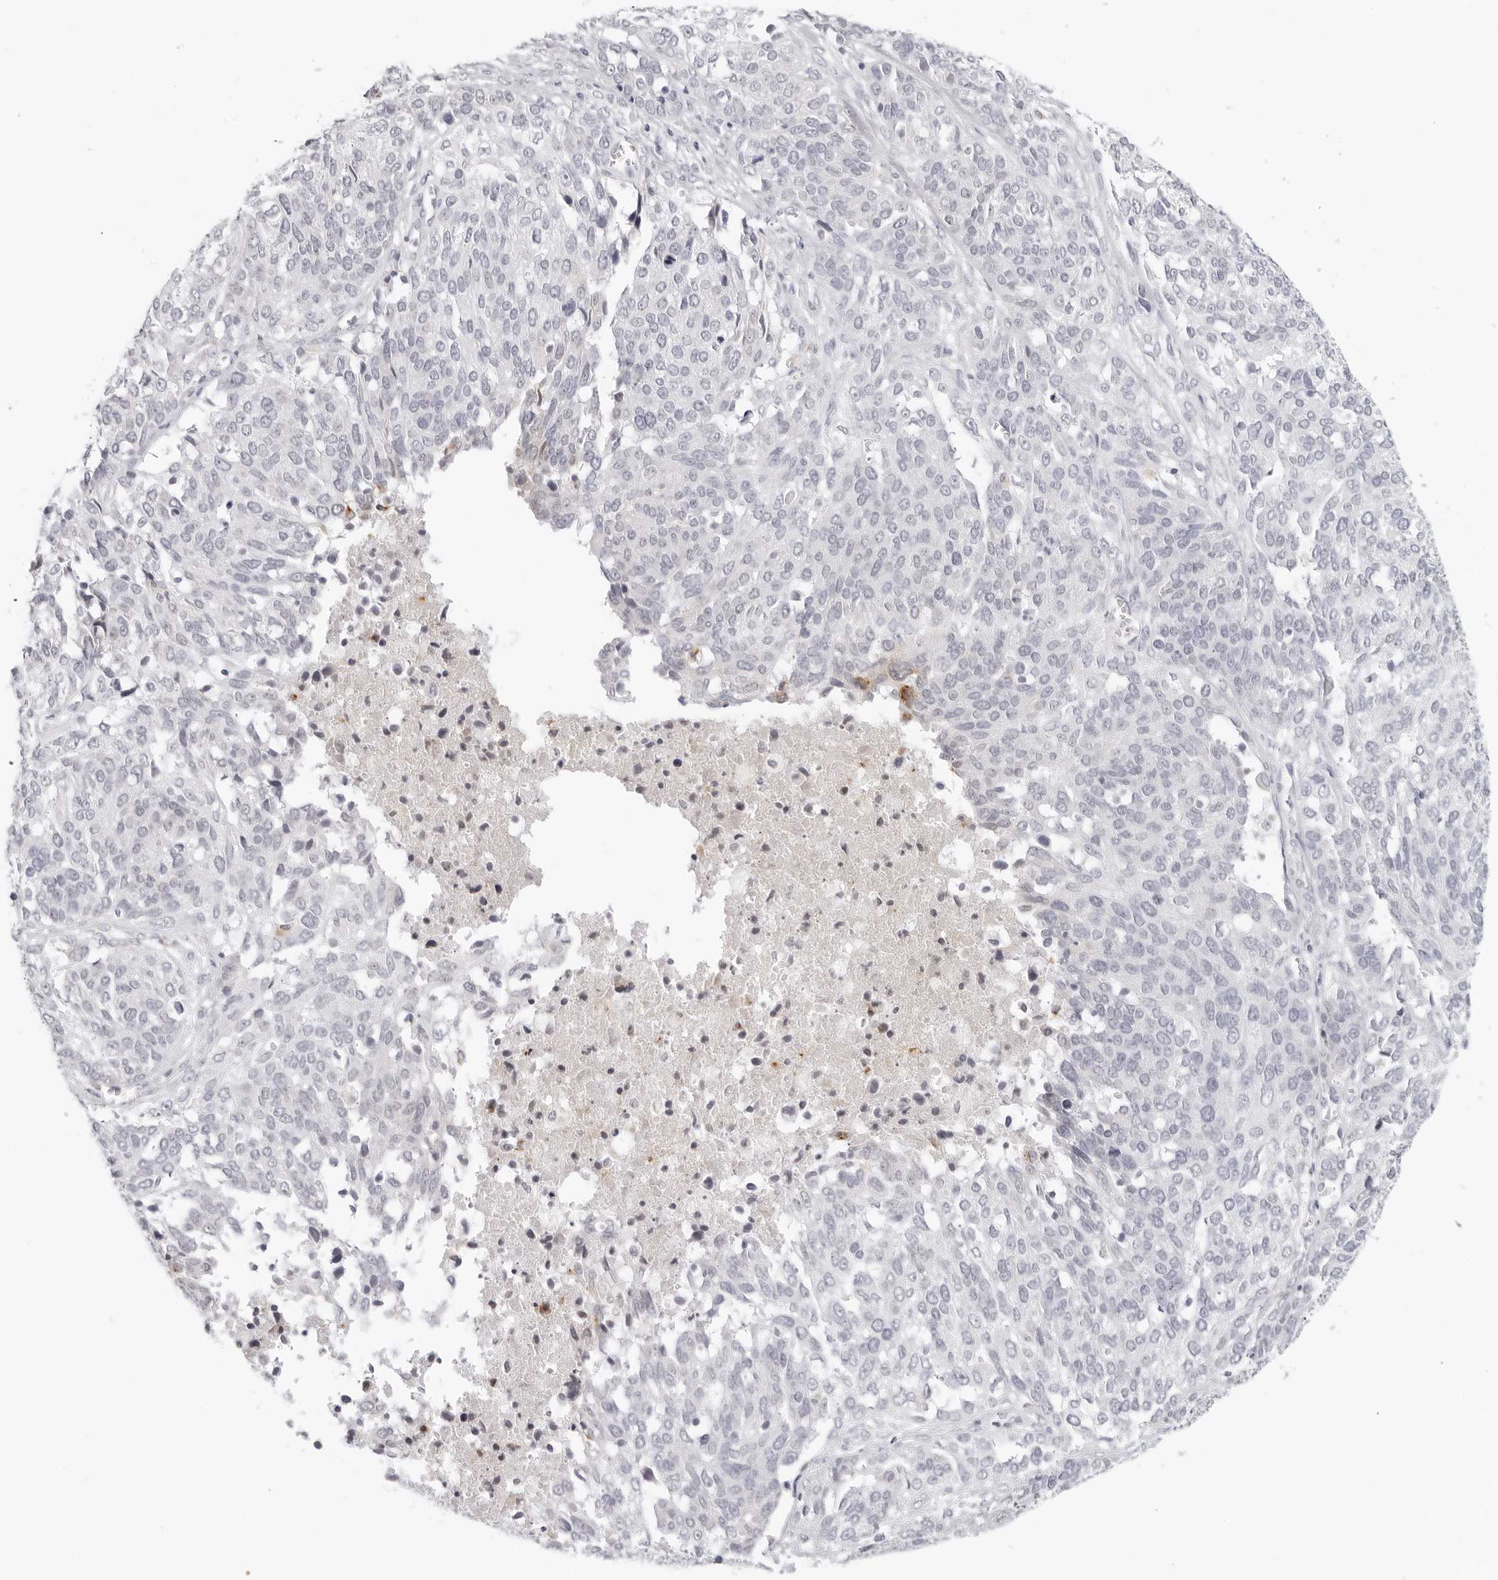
{"staining": {"intensity": "negative", "quantity": "none", "location": "none"}, "tissue": "ovarian cancer", "cell_type": "Tumor cells", "image_type": "cancer", "snomed": [{"axis": "morphology", "description": "Cystadenocarcinoma, serous, NOS"}, {"axis": "topography", "description": "Ovary"}], "caption": "Protein analysis of ovarian serous cystadenocarcinoma reveals no significant staining in tumor cells.", "gene": "EDN2", "patient": {"sex": "female", "age": 44}}